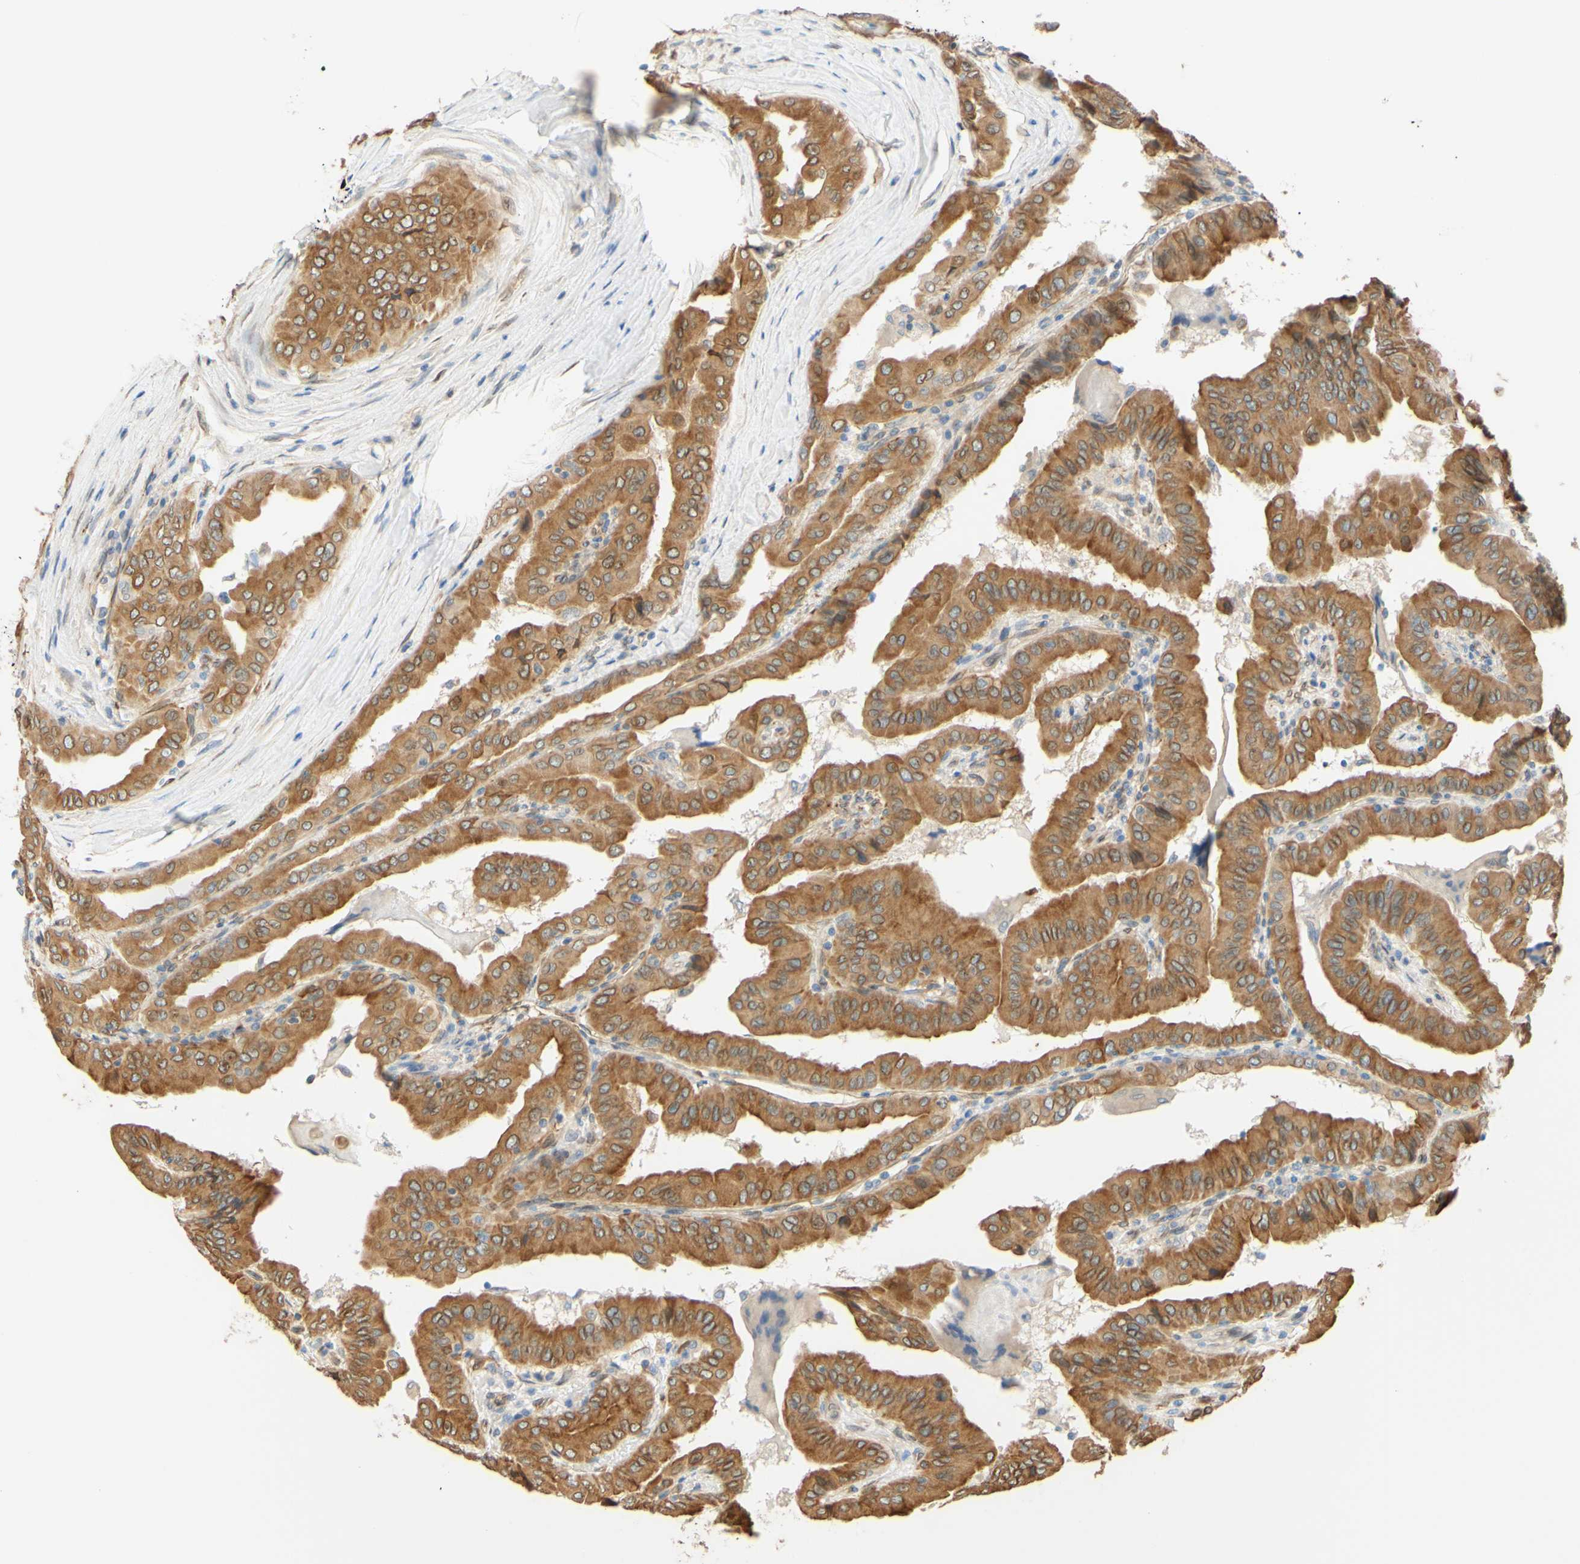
{"staining": {"intensity": "moderate", "quantity": ">75%", "location": "cytoplasmic/membranous"}, "tissue": "thyroid cancer", "cell_type": "Tumor cells", "image_type": "cancer", "snomed": [{"axis": "morphology", "description": "Papillary adenocarcinoma, NOS"}, {"axis": "topography", "description": "Thyroid gland"}], "caption": "There is medium levels of moderate cytoplasmic/membranous staining in tumor cells of thyroid cancer, as demonstrated by immunohistochemical staining (brown color).", "gene": "ENDOD1", "patient": {"sex": "male", "age": 33}}